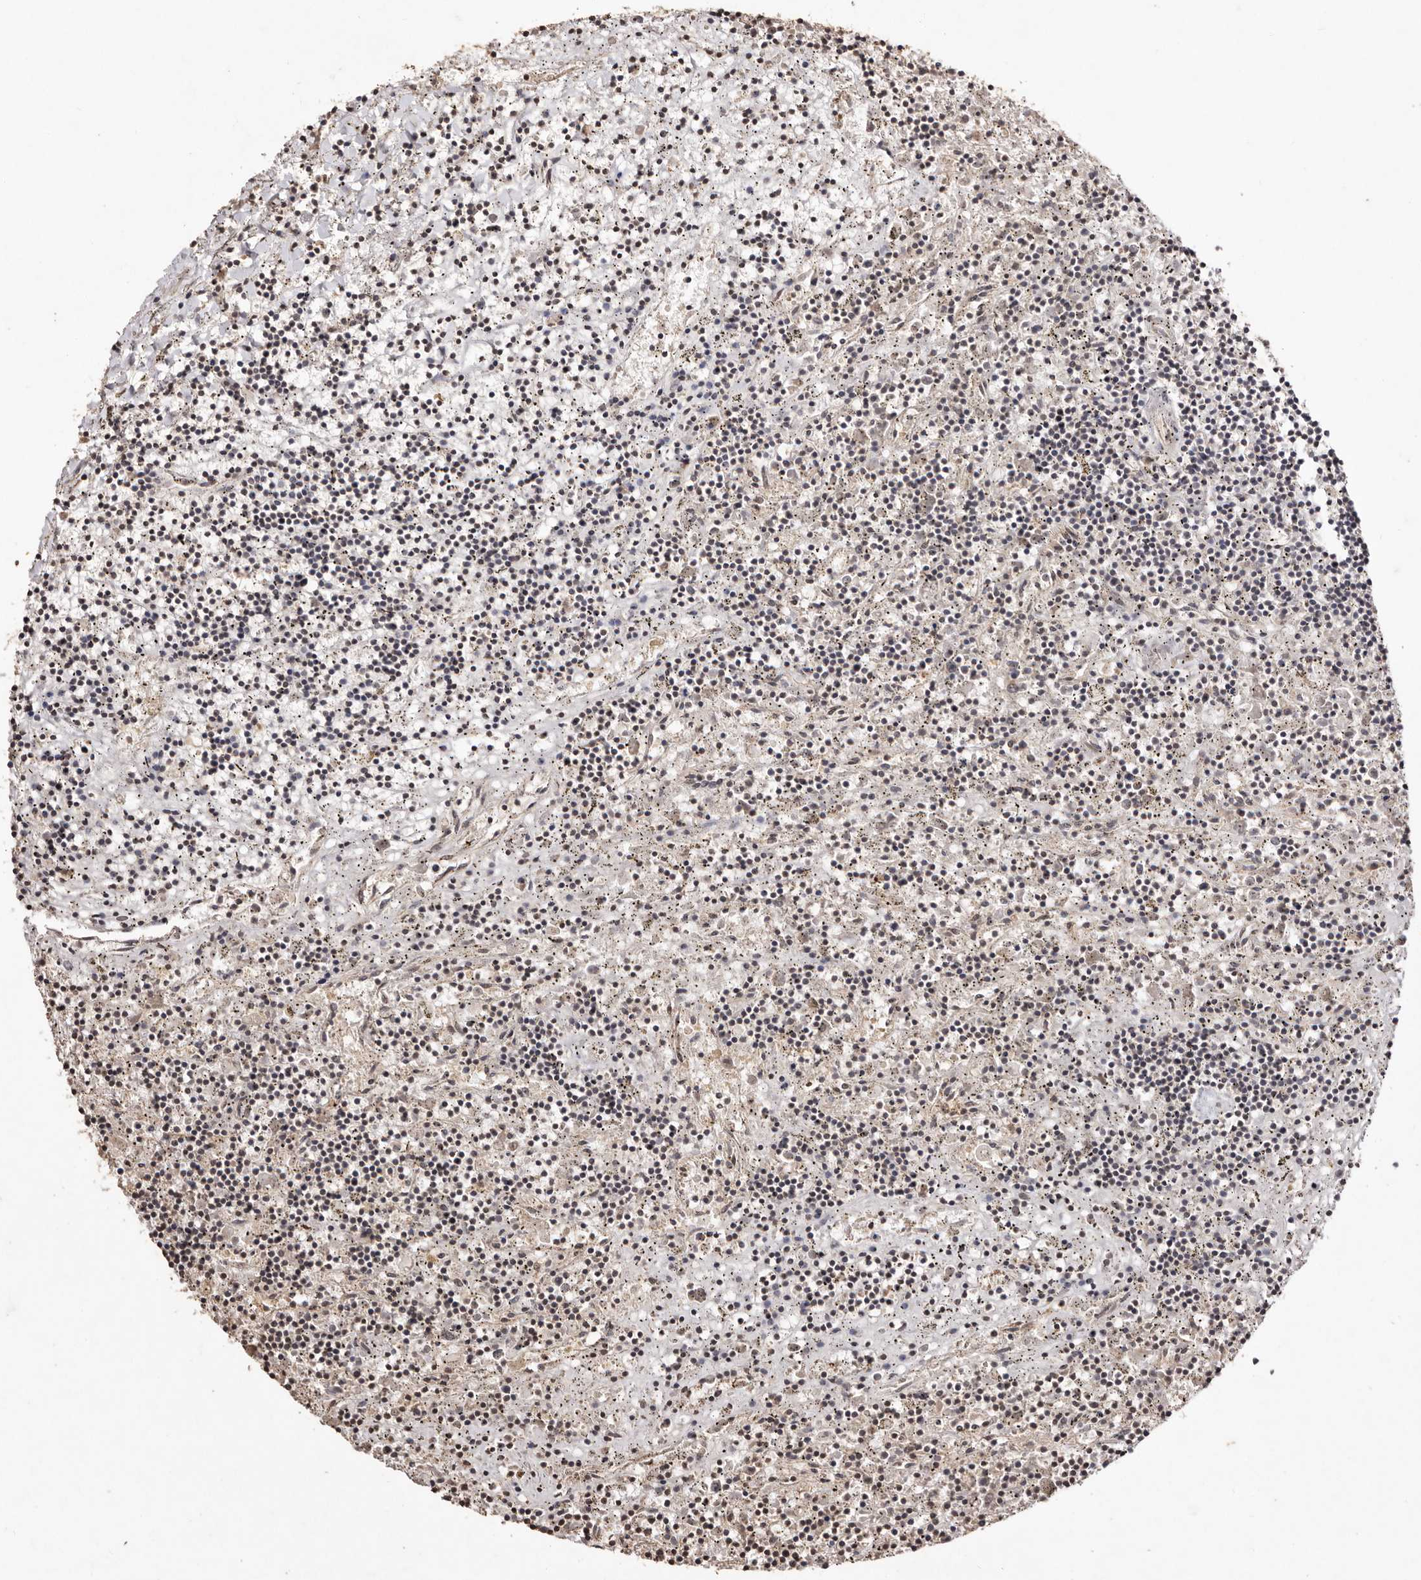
{"staining": {"intensity": "negative", "quantity": "none", "location": "none"}, "tissue": "lymphoma", "cell_type": "Tumor cells", "image_type": "cancer", "snomed": [{"axis": "morphology", "description": "Malignant lymphoma, non-Hodgkin's type, Low grade"}, {"axis": "topography", "description": "Spleen"}], "caption": "Tumor cells are negative for brown protein staining in lymphoma. Nuclei are stained in blue.", "gene": "NOTCH1", "patient": {"sex": "male", "age": 76}}